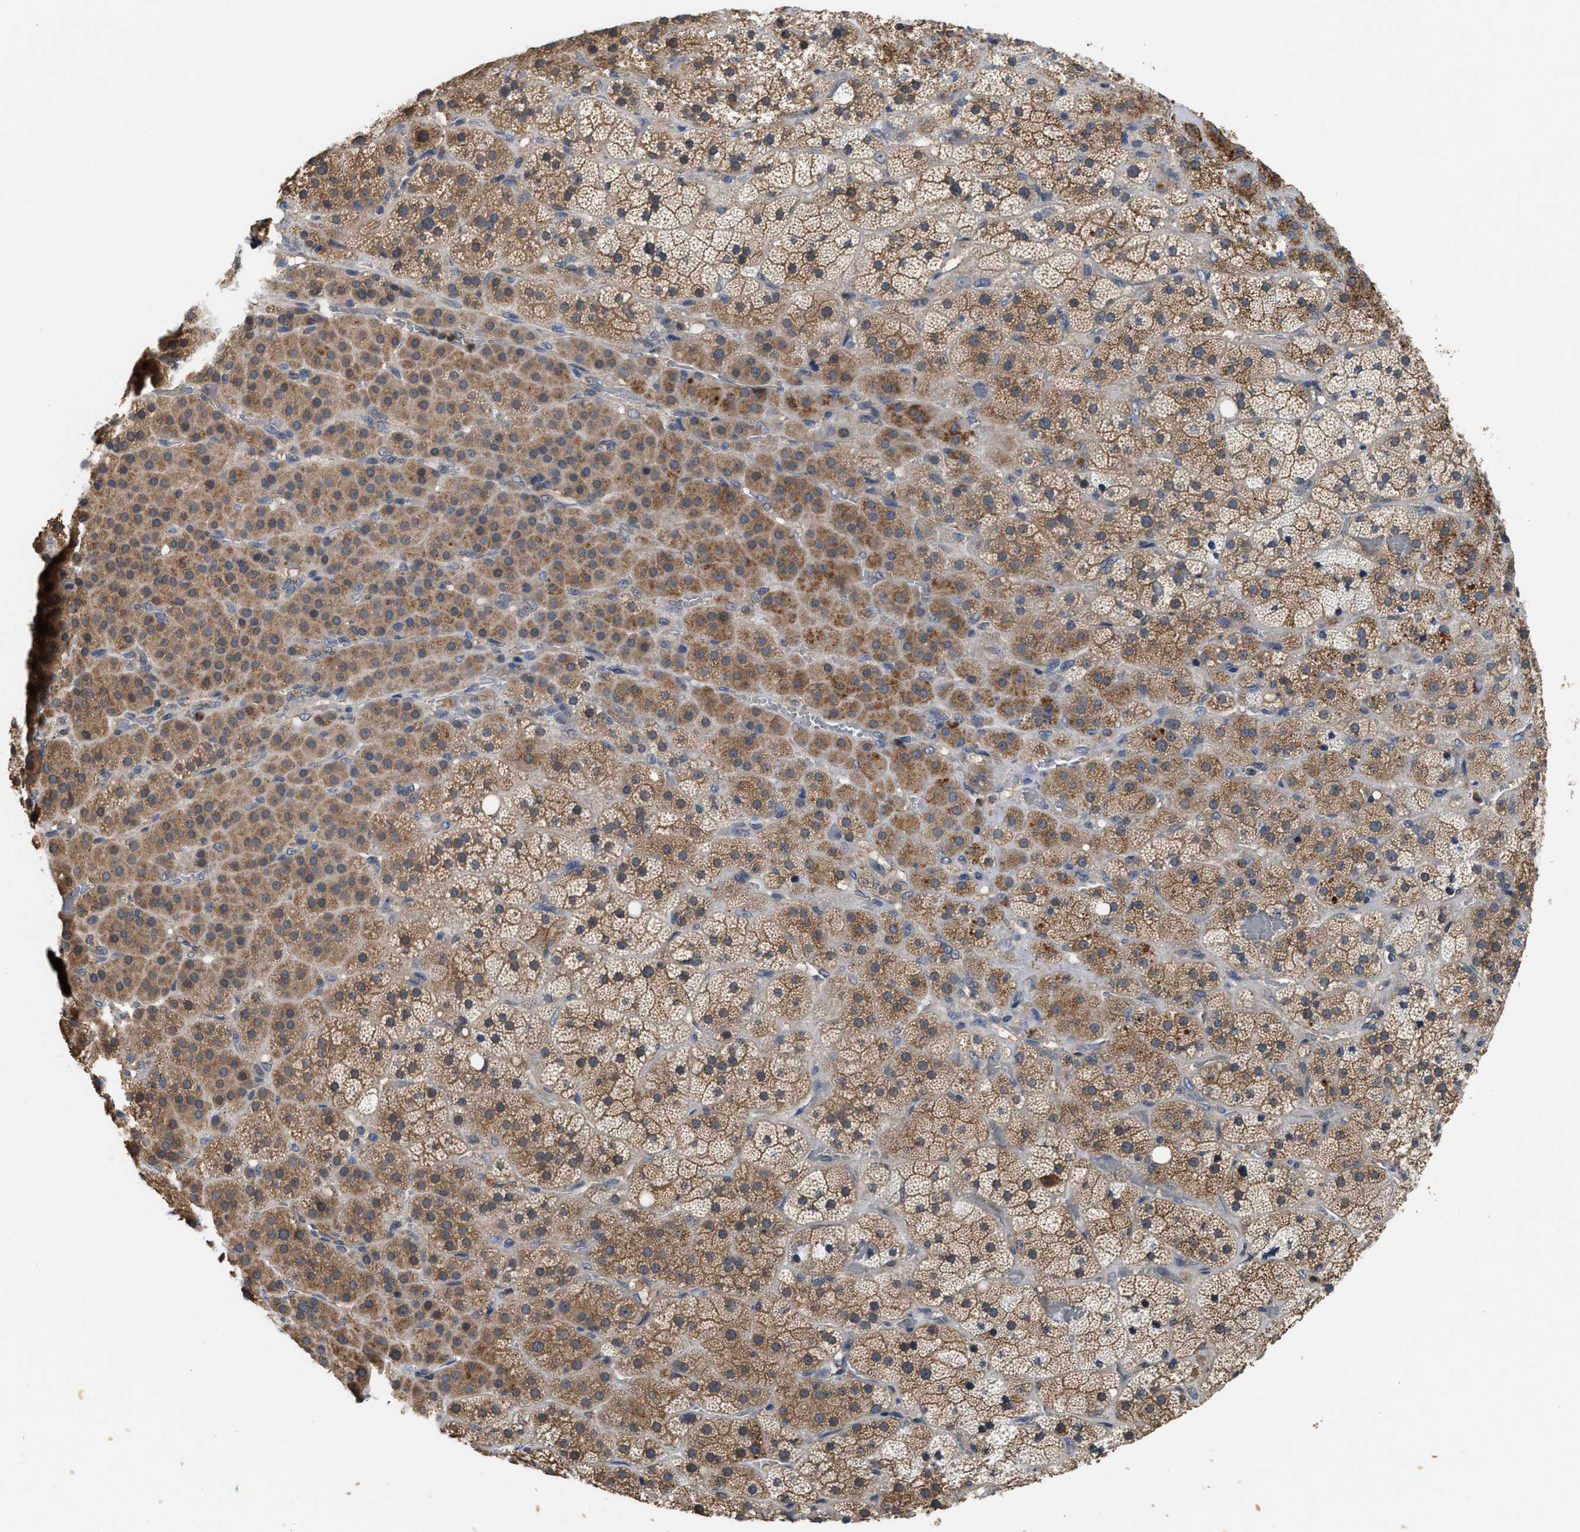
{"staining": {"intensity": "moderate", "quantity": ">75%", "location": "cytoplasmic/membranous"}, "tissue": "adrenal gland", "cell_type": "Glandular cells", "image_type": "normal", "snomed": [{"axis": "morphology", "description": "Normal tissue, NOS"}, {"axis": "topography", "description": "Adrenal gland"}], "caption": "A medium amount of moderate cytoplasmic/membranous expression is appreciated in about >75% of glandular cells in unremarkable adrenal gland.", "gene": "RNF216", "patient": {"sex": "male", "age": 57}}